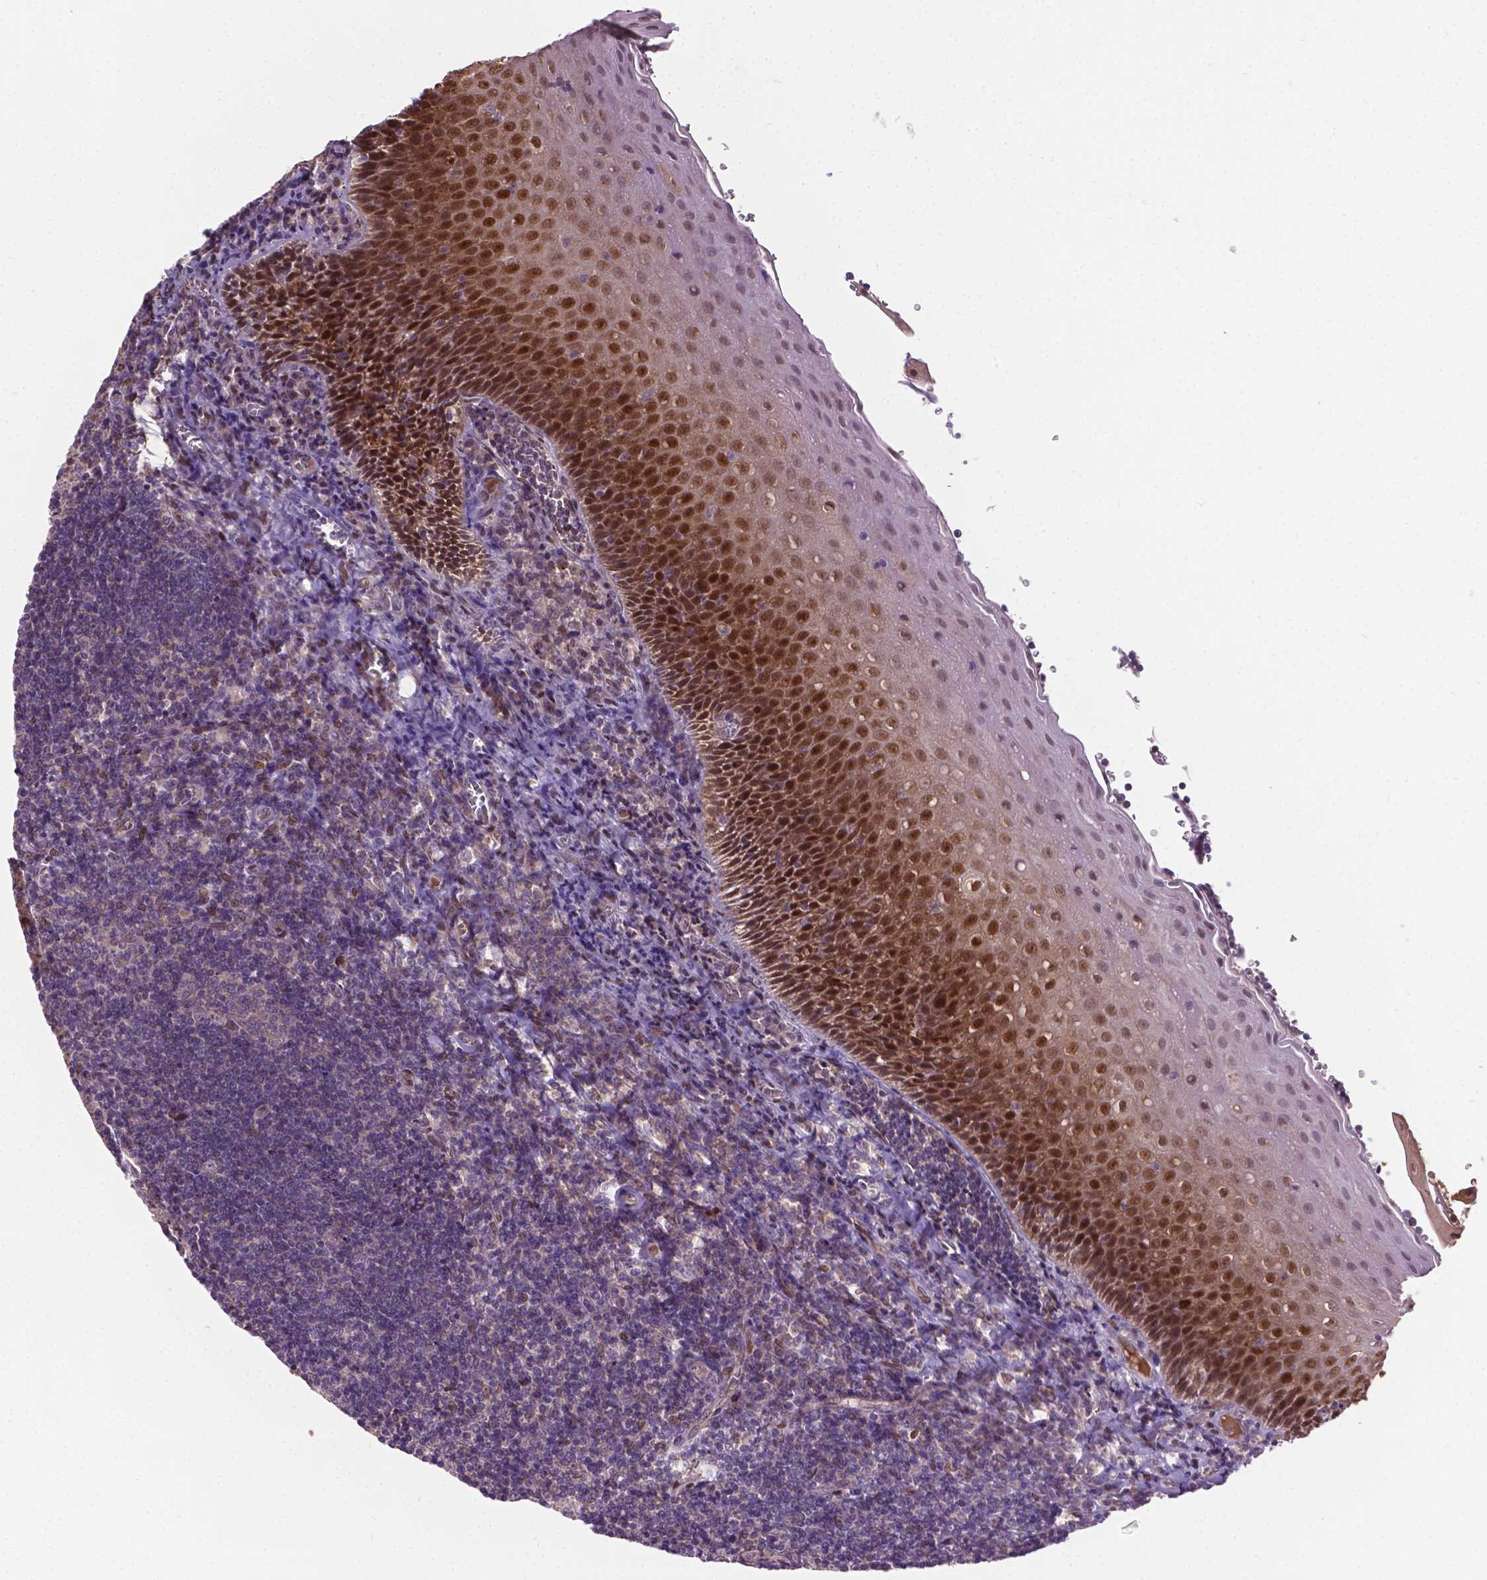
{"staining": {"intensity": "negative", "quantity": "none", "location": "none"}, "tissue": "tonsil", "cell_type": "Germinal center cells", "image_type": "normal", "snomed": [{"axis": "morphology", "description": "Normal tissue, NOS"}, {"axis": "morphology", "description": "Inflammation, NOS"}, {"axis": "topography", "description": "Tonsil"}], "caption": "An immunohistochemistry histopathology image of benign tonsil is shown. There is no staining in germinal center cells of tonsil. (DAB (3,3'-diaminobenzidine) IHC, high magnification).", "gene": "ENSG00000289700", "patient": {"sex": "female", "age": 31}}